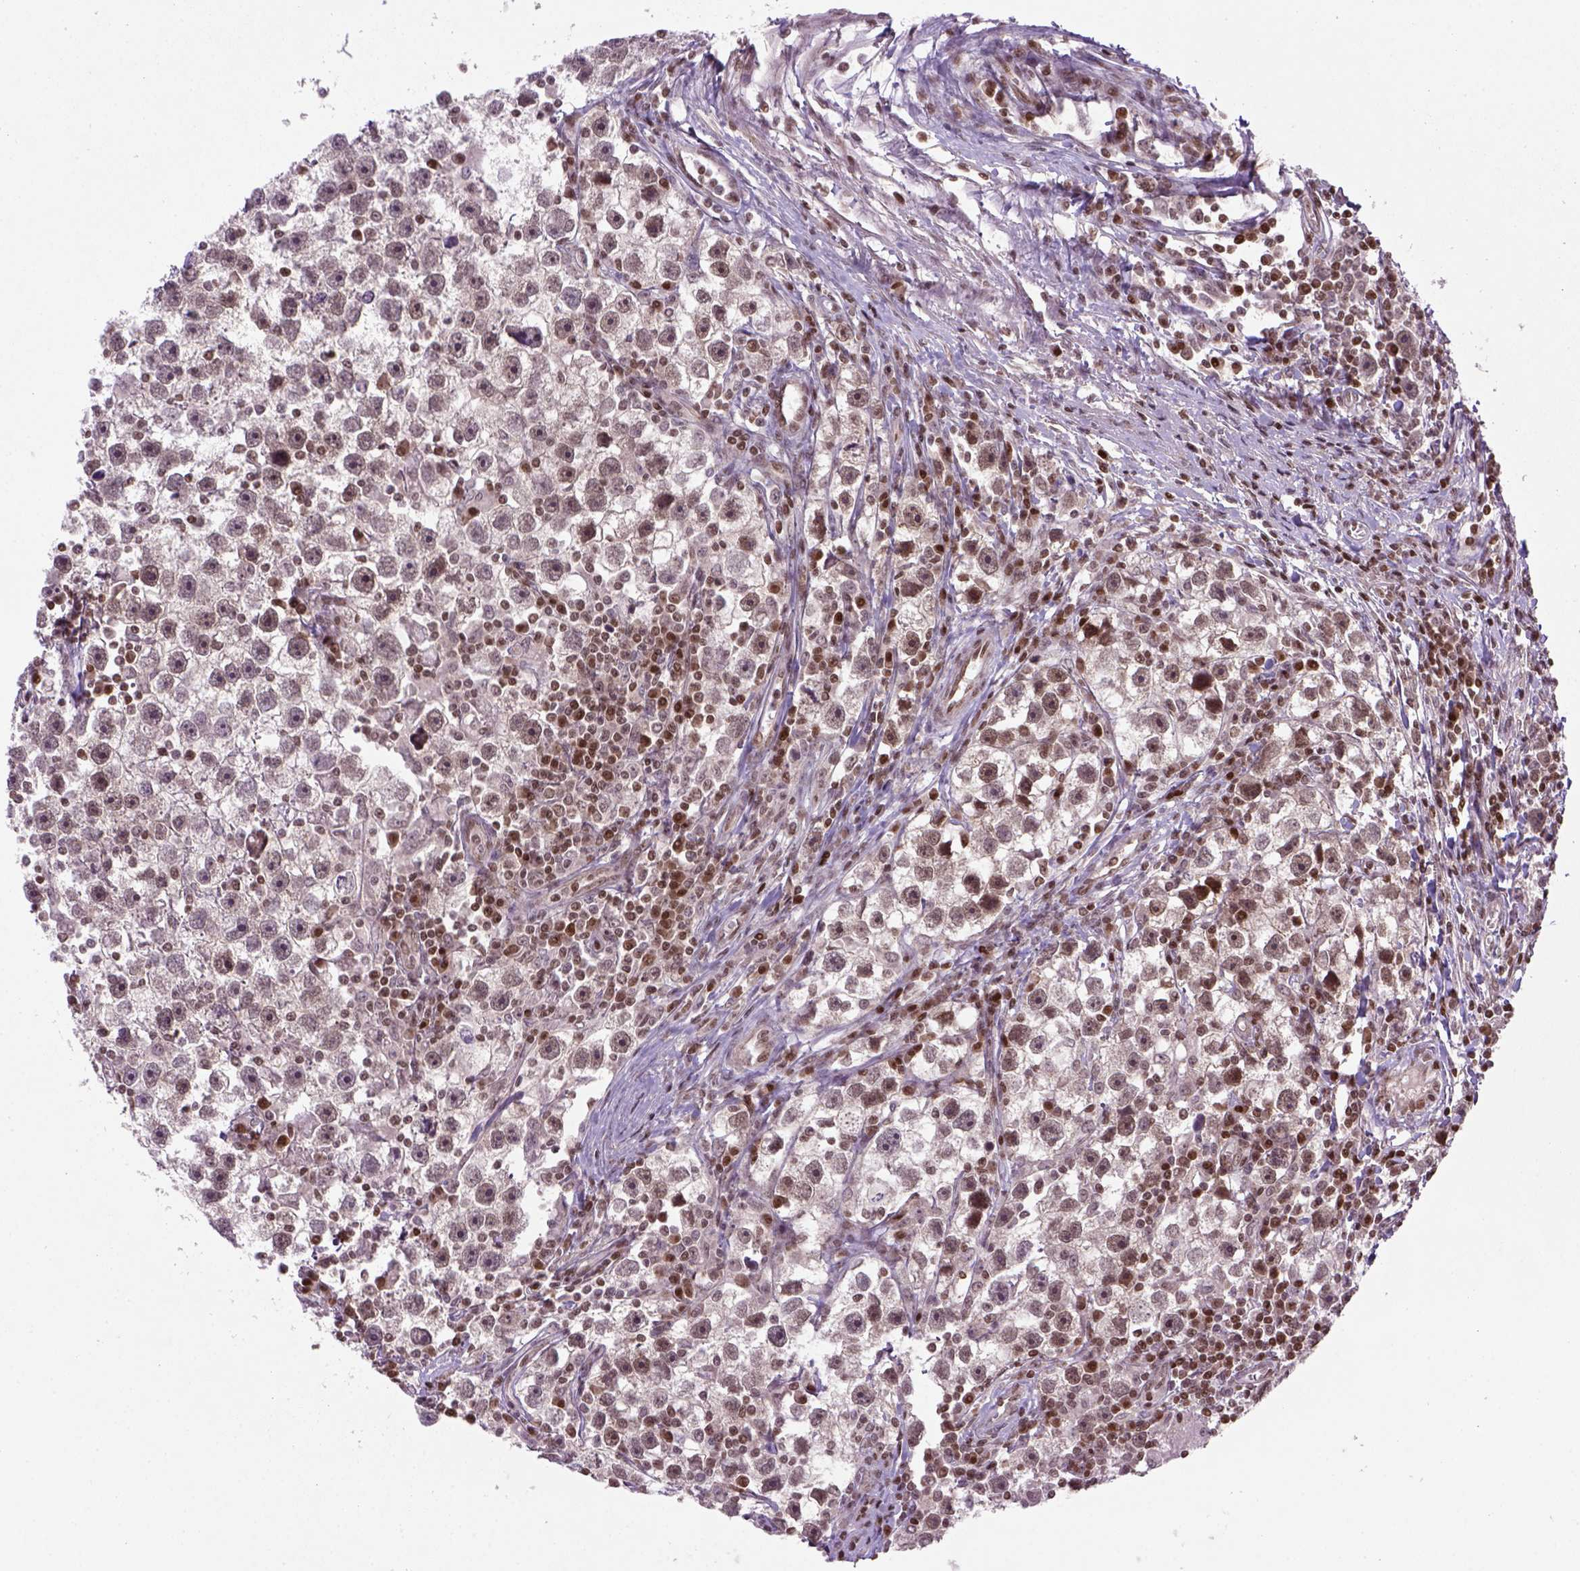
{"staining": {"intensity": "moderate", "quantity": ">75%", "location": "nuclear"}, "tissue": "testis cancer", "cell_type": "Tumor cells", "image_type": "cancer", "snomed": [{"axis": "morphology", "description": "Seminoma, NOS"}, {"axis": "topography", "description": "Testis"}], "caption": "Testis cancer (seminoma) was stained to show a protein in brown. There is medium levels of moderate nuclear expression in approximately >75% of tumor cells. (DAB IHC with brightfield microscopy, high magnification).", "gene": "MGMT", "patient": {"sex": "male", "age": 30}}